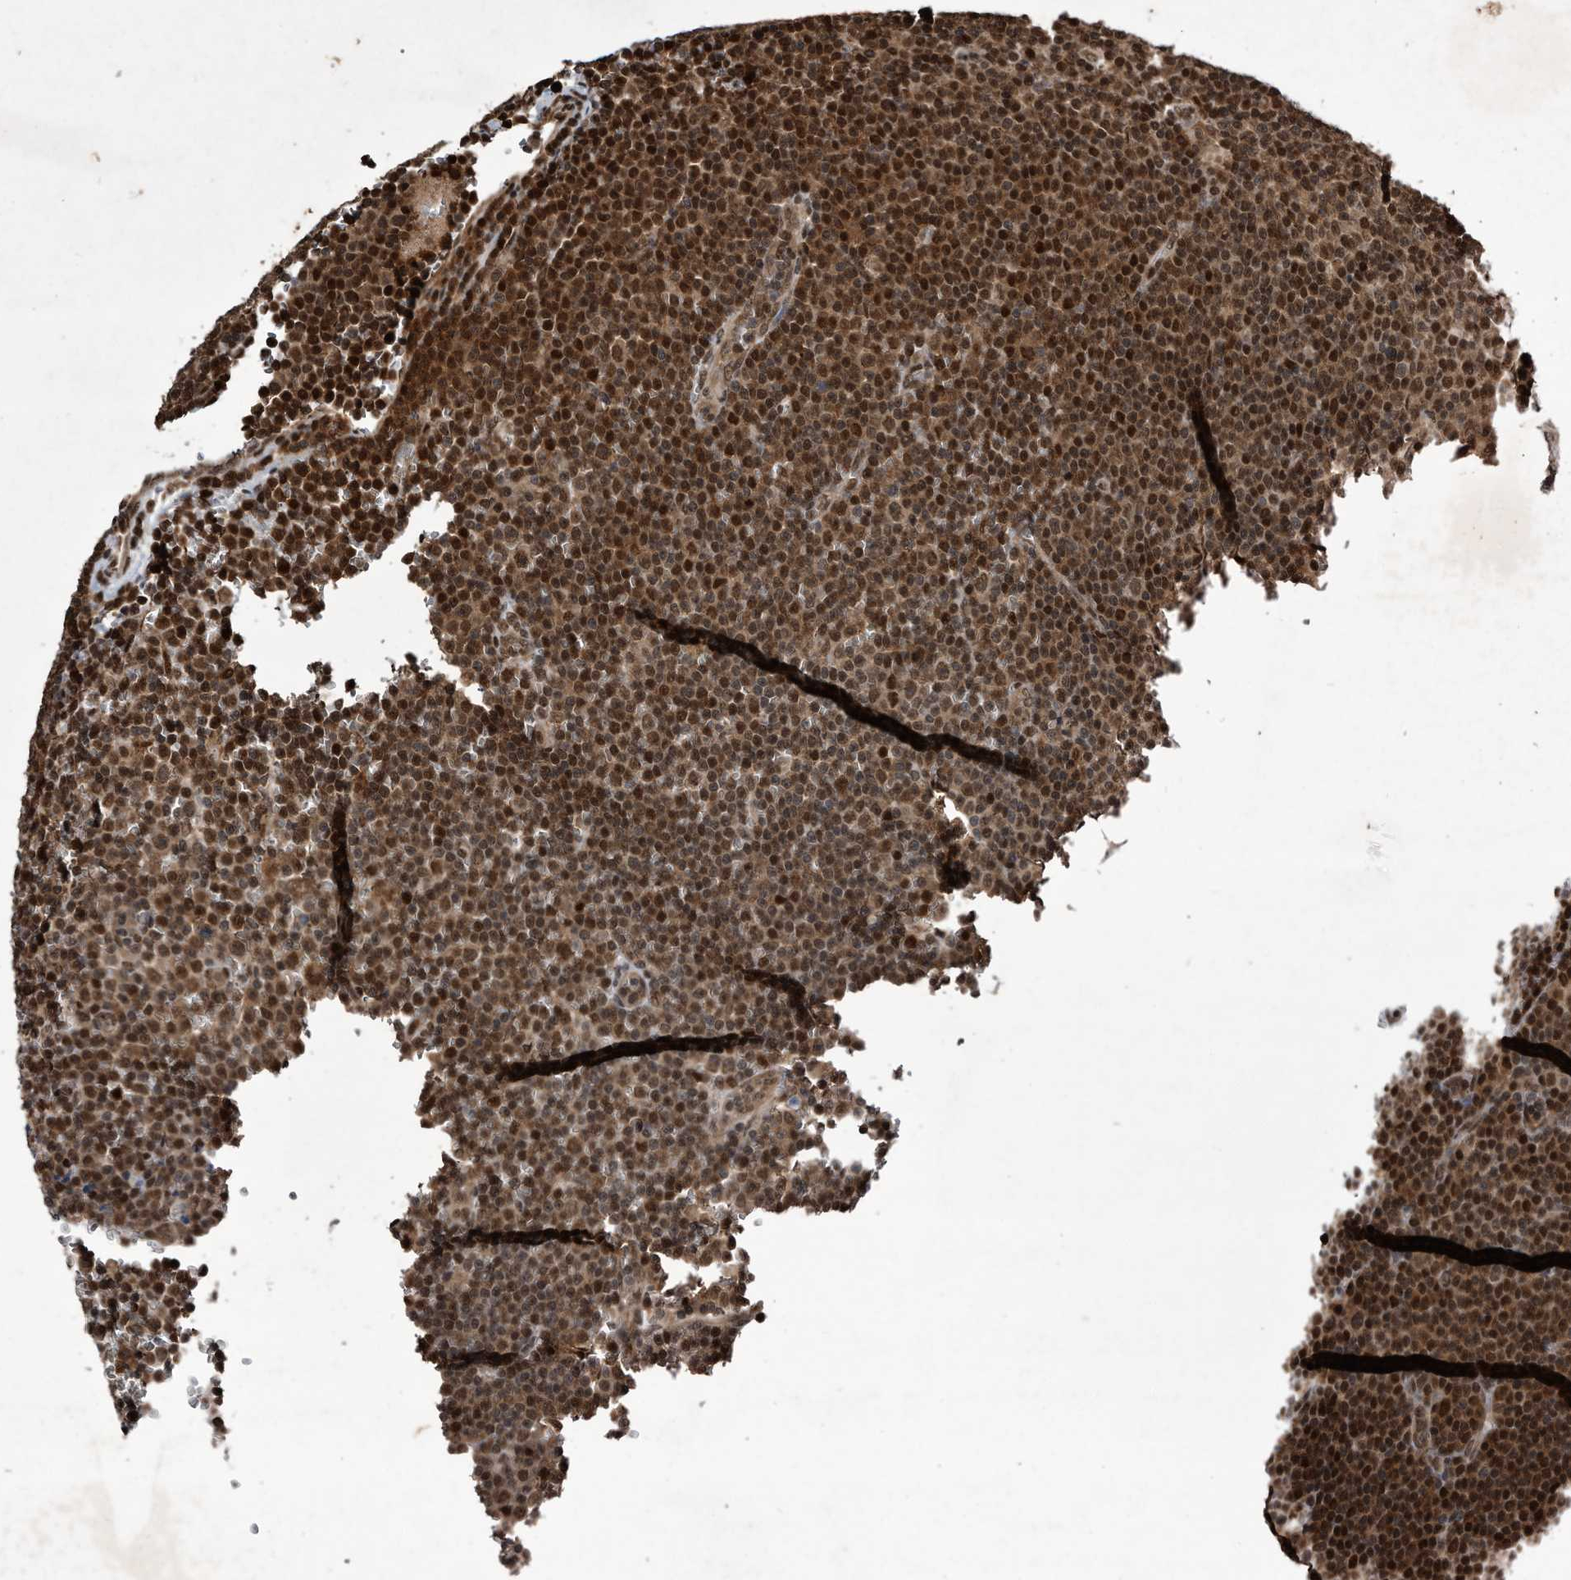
{"staining": {"intensity": "strong", "quantity": ">75%", "location": "cytoplasmic/membranous,nuclear"}, "tissue": "lymphoma", "cell_type": "Tumor cells", "image_type": "cancer", "snomed": [{"axis": "morphology", "description": "Malignant lymphoma, non-Hodgkin's type, Low grade"}, {"axis": "topography", "description": "Lymph node"}], "caption": "The photomicrograph shows a brown stain indicating the presence of a protein in the cytoplasmic/membranous and nuclear of tumor cells in low-grade malignant lymphoma, non-Hodgkin's type.", "gene": "RAD23B", "patient": {"sex": "female", "age": 67}}